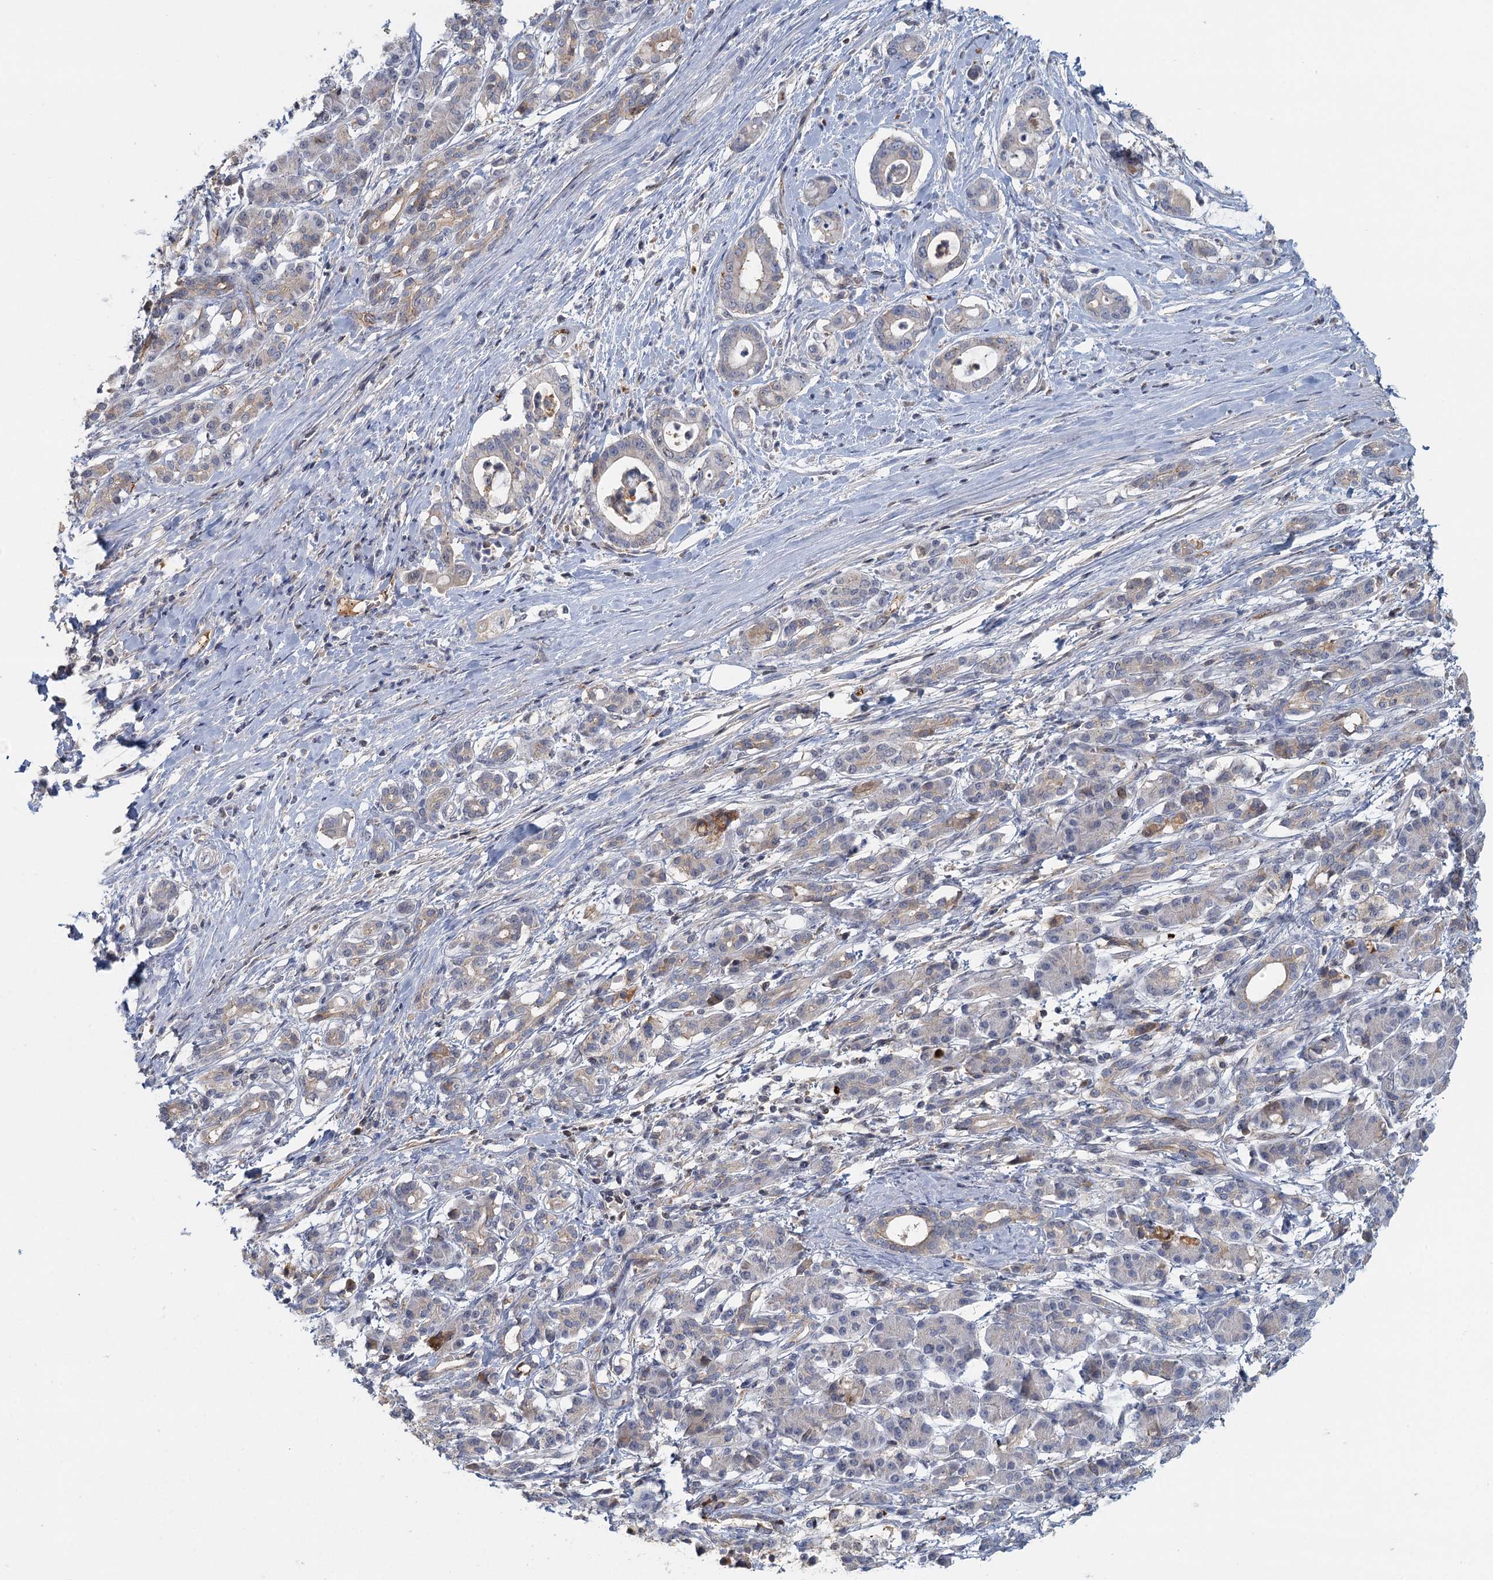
{"staining": {"intensity": "weak", "quantity": "<25%", "location": "cytoplasmic/membranous"}, "tissue": "pancreatic cancer", "cell_type": "Tumor cells", "image_type": "cancer", "snomed": [{"axis": "morphology", "description": "Adenocarcinoma, NOS"}, {"axis": "topography", "description": "Pancreas"}], "caption": "High power microscopy micrograph of an immunohistochemistry (IHC) micrograph of pancreatic adenocarcinoma, revealing no significant staining in tumor cells. (DAB immunohistochemistry, high magnification).", "gene": "GPATCH11", "patient": {"sex": "female", "age": 55}}